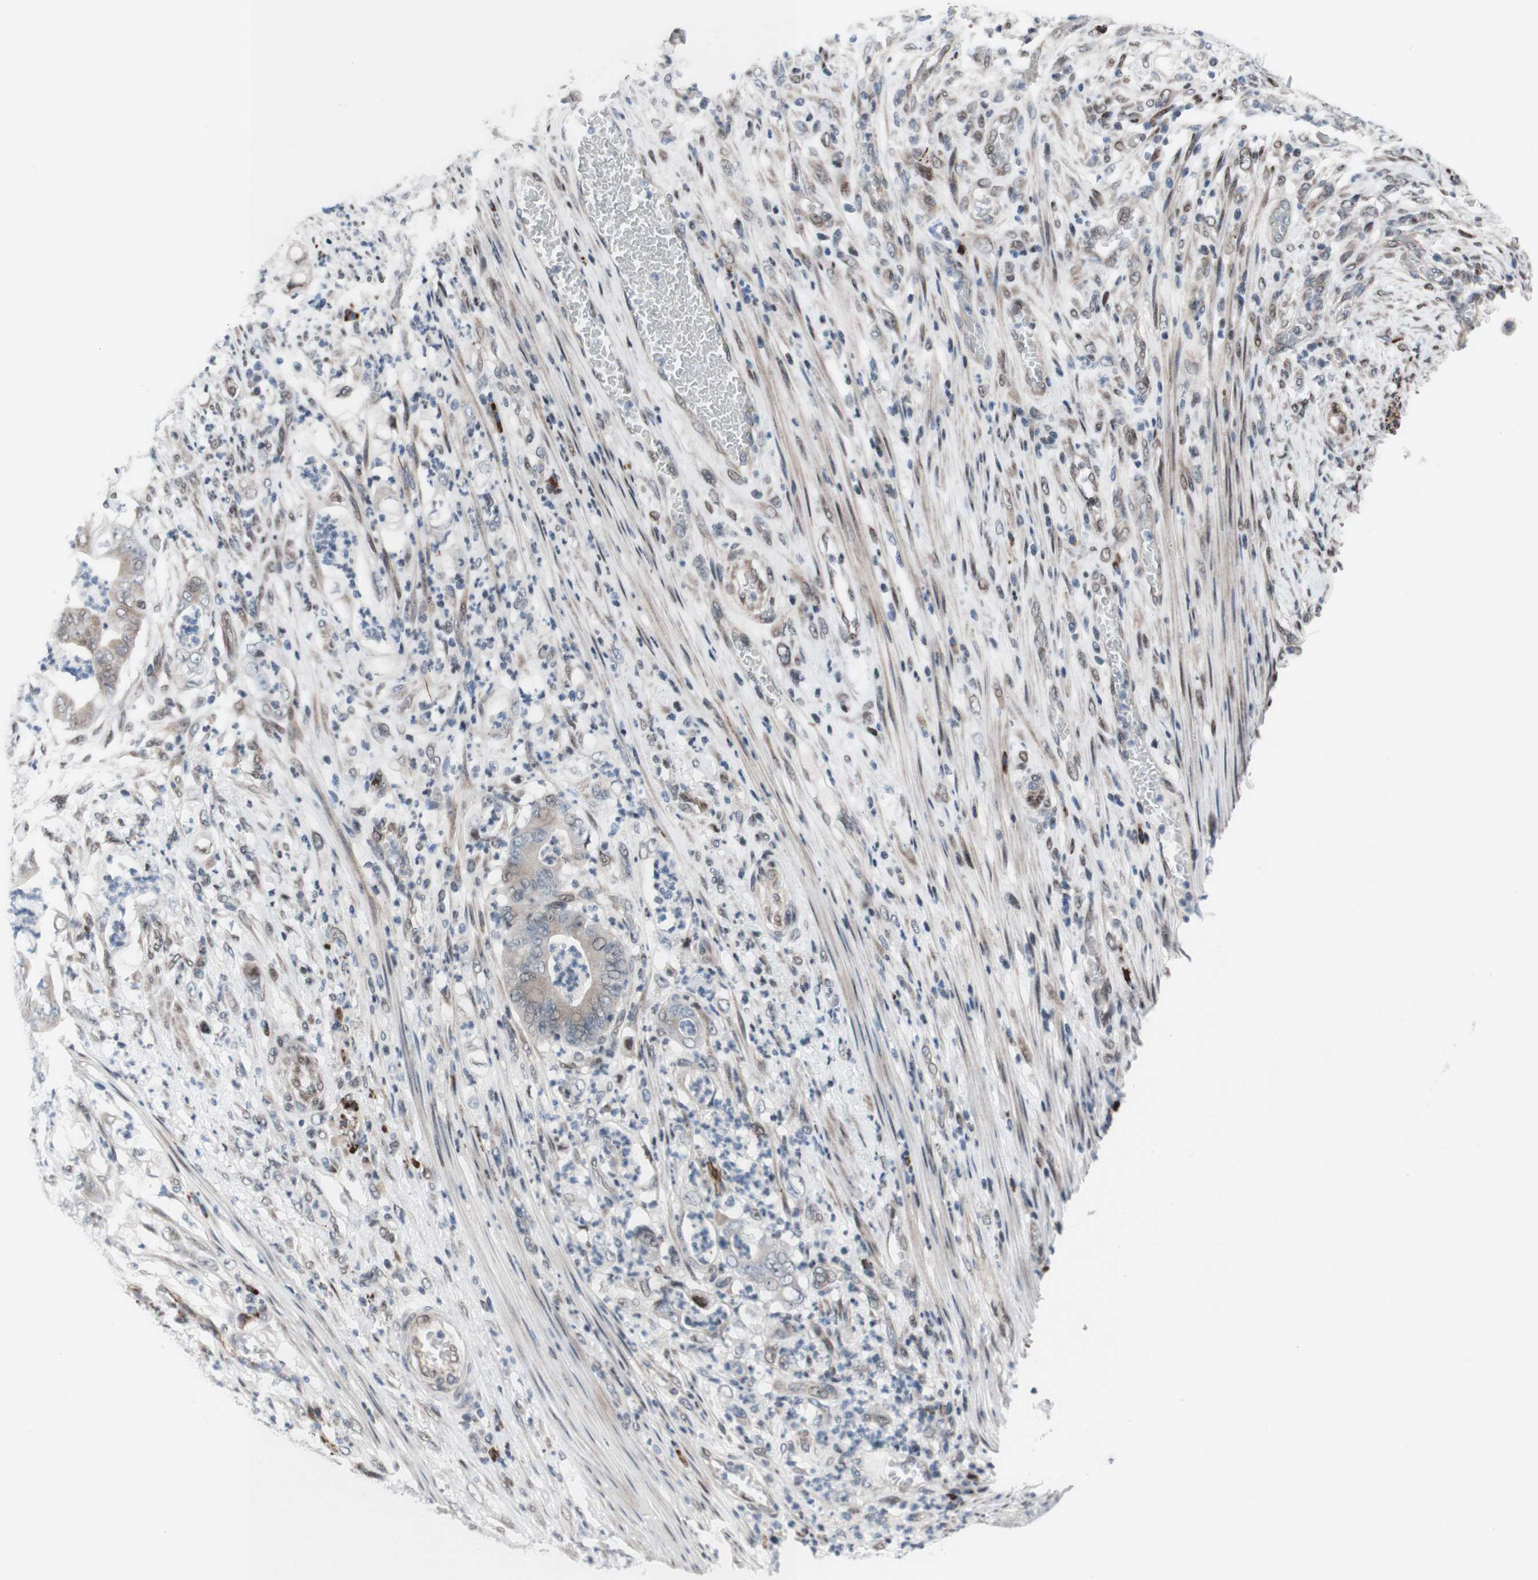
{"staining": {"intensity": "weak", "quantity": "<25%", "location": "cytoplasmic/membranous,nuclear"}, "tissue": "stomach cancer", "cell_type": "Tumor cells", "image_type": "cancer", "snomed": [{"axis": "morphology", "description": "Adenocarcinoma, NOS"}, {"axis": "topography", "description": "Stomach"}], "caption": "This is an IHC micrograph of stomach adenocarcinoma. There is no positivity in tumor cells.", "gene": "PHTF2", "patient": {"sex": "female", "age": 73}}